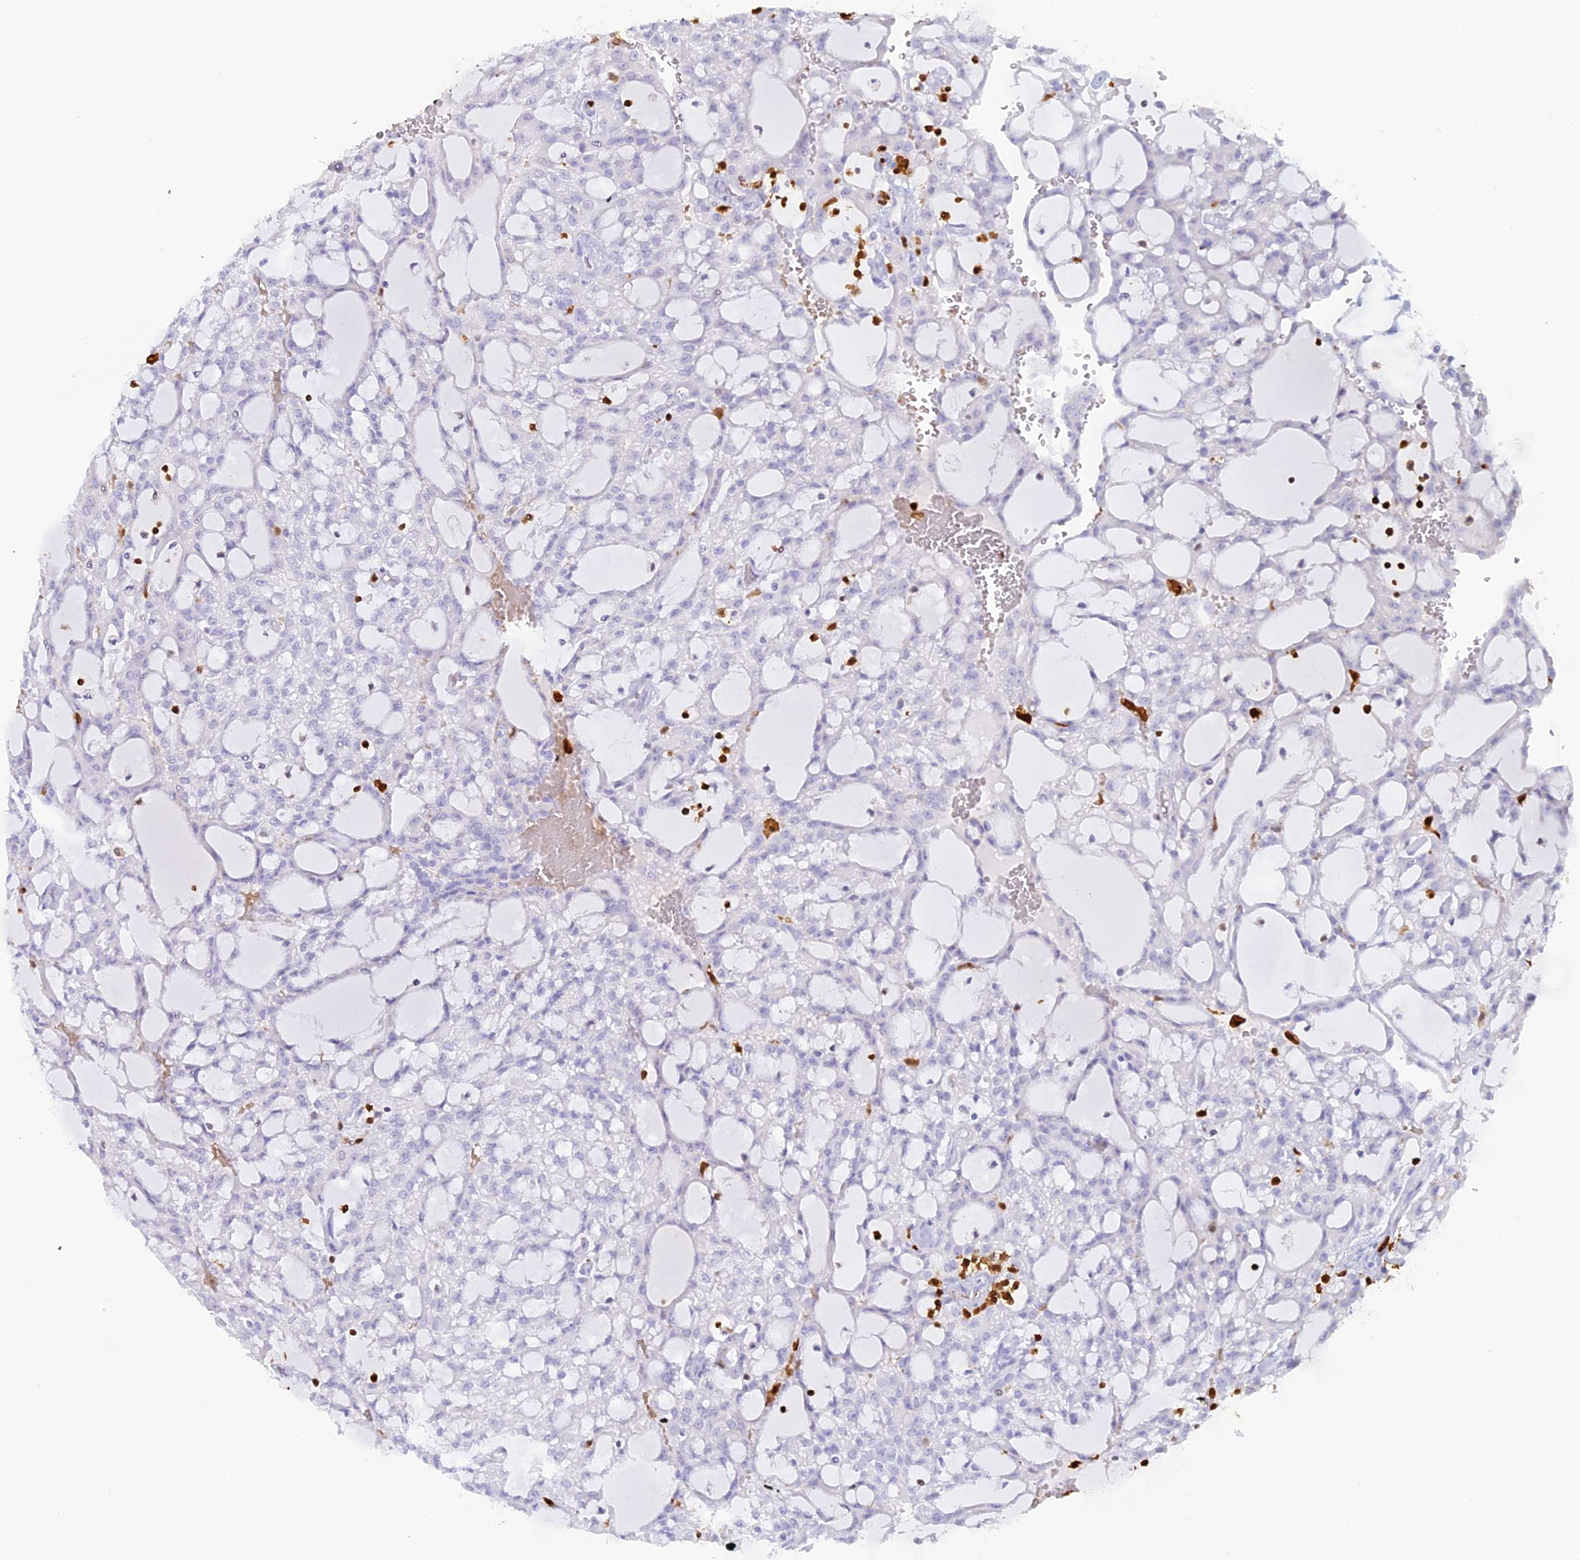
{"staining": {"intensity": "negative", "quantity": "none", "location": "none"}, "tissue": "renal cancer", "cell_type": "Tumor cells", "image_type": "cancer", "snomed": [{"axis": "morphology", "description": "Adenocarcinoma, NOS"}, {"axis": "topography", "description": "Kidney"}], "caption": "Immunohistochemistry (IHC) histopathology image of neoplastic tissue: human renal adenocarcinoma stained with DAB reveals no significant protein staining in tumor cells. (DAB (3,3'-diaminobenzidine) IHC with hematoxylin counter stain).", "gene": "PGBD4", "patient": {"sex": "male", "age": 63}}